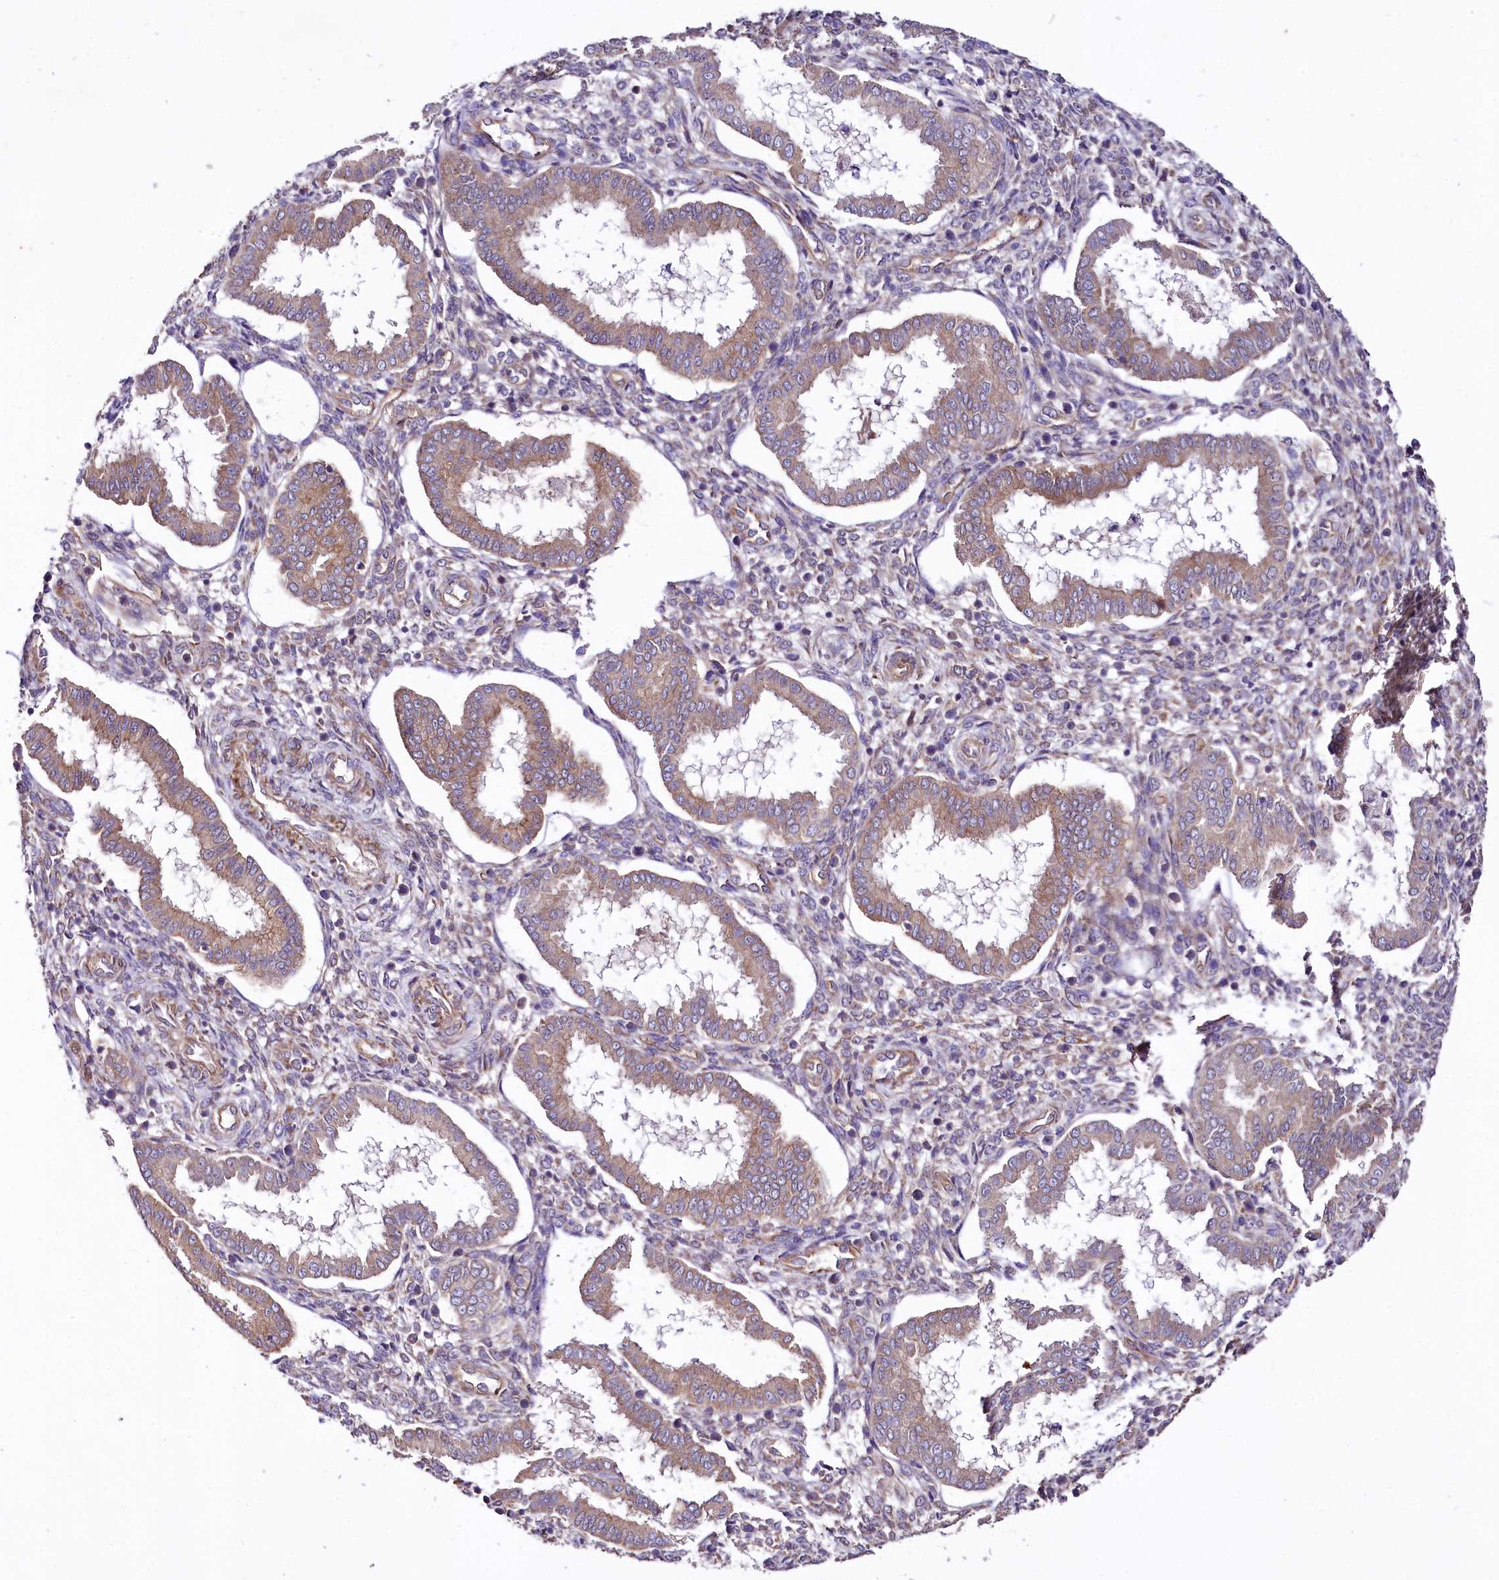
{"staining": {"intensity": "weak", "quantity": "25%-75%", "location": "cytoplasmic/membranous"}, "tissue": "endometrium", "cell_type": "Cells in endometrial stroma", "image_type": "normal", "snomed": [{"axis": "morphology", "description": "Normal tissue, NOS"}, {"axis": "topography", "description": "Endometrium"}], "caption": "Endometrium stained with a brown dye reveals weak cytoplasmic/membranous positive positivity in approximately 25%-75% of cells in endometrial stroma.", "gene": "SPATS2", "patient": {"sex": "female", "age": 24}}